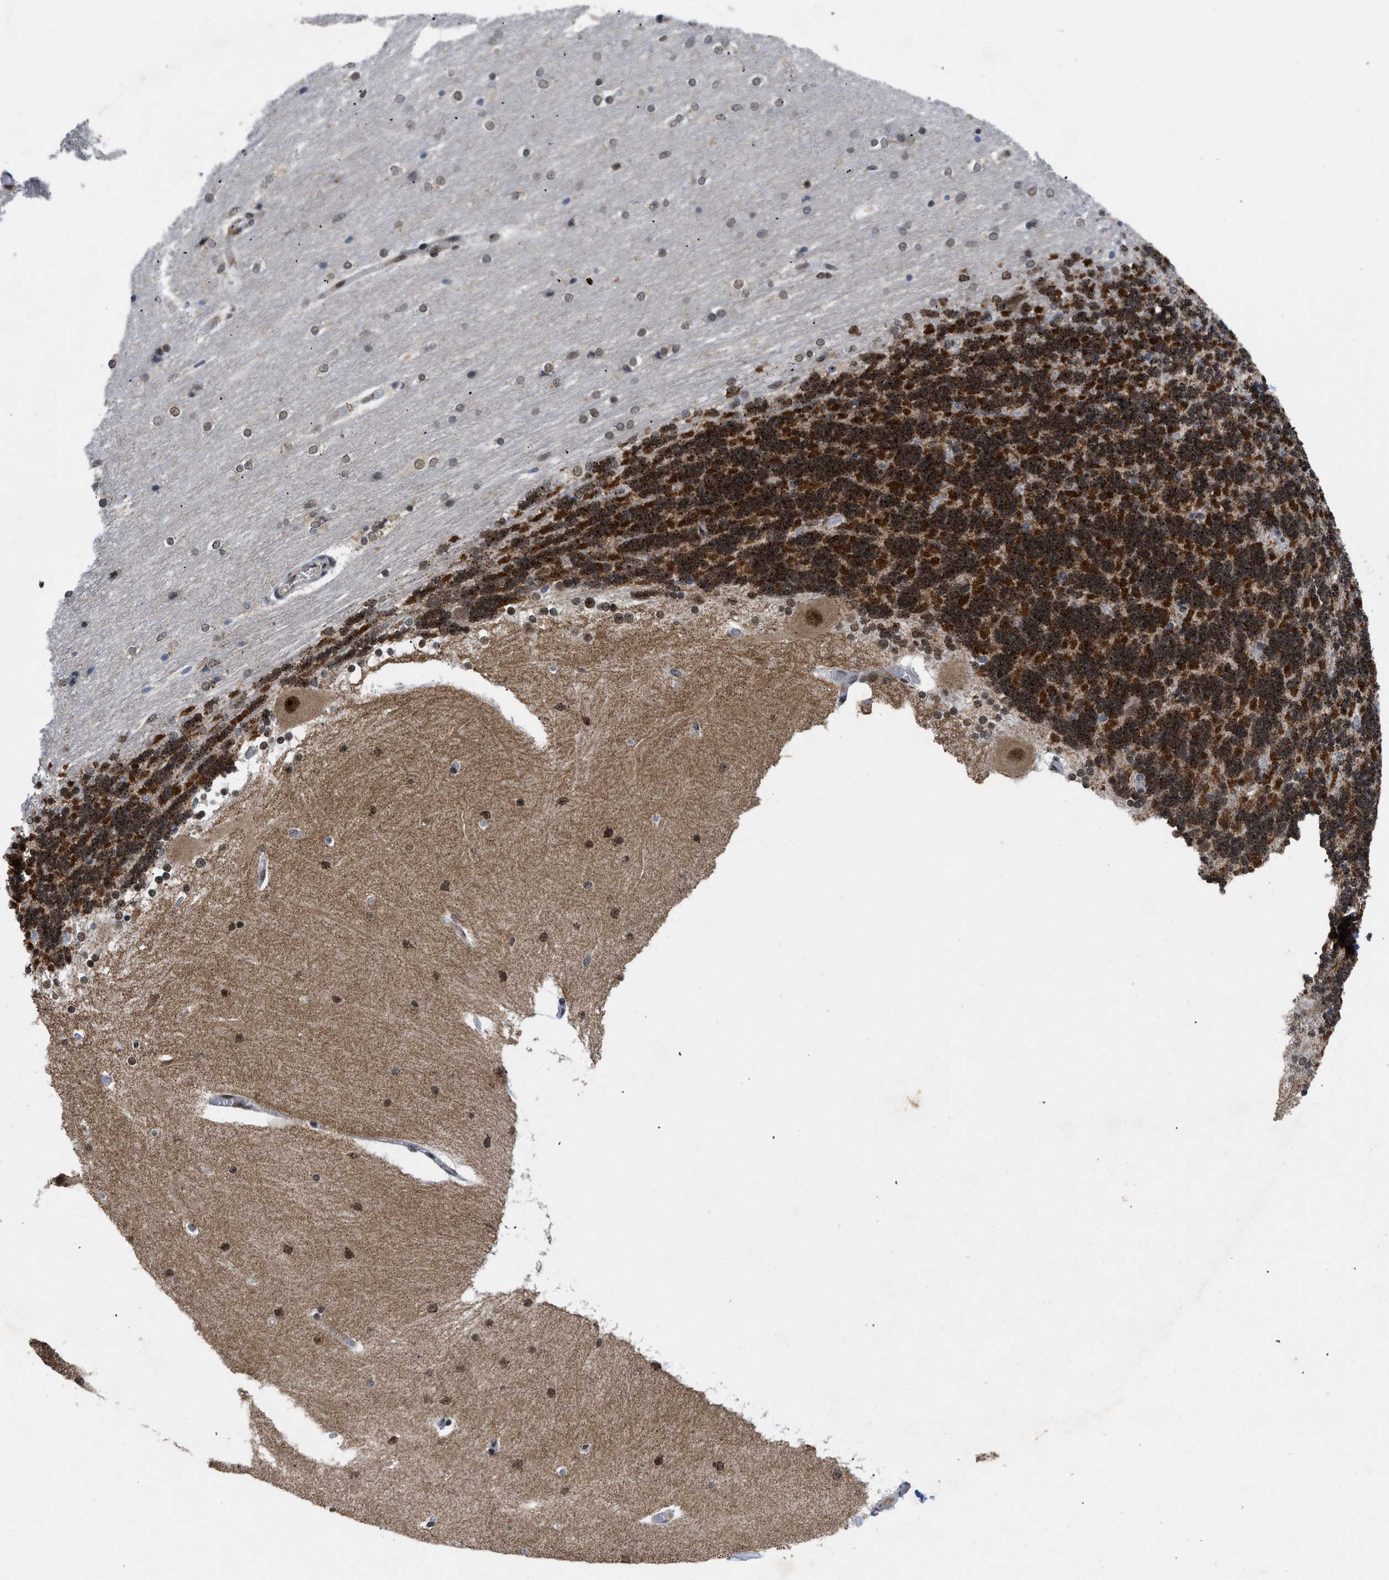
{"staining": {"intensity": "strong", "quantity": ">75%", "location": "cytoplasmic/membranous,nuclear"}, "tissue": "cerebellum", "cell_type": "Cells in granular layer", "image_type": "normal", "snomed": [{"axis": "morphology", "description": "Normal tissue, NOS"}, {"axis": "topography", "description": "Cerebellum"}], "caption": "Unremarkable cerebellum displays strong cytoplasmic/membranous,nuclear expression in about >75% of cells in granular layer.", "gene": "ZNF346", "patient": {"sex": "female", "age": 54}}